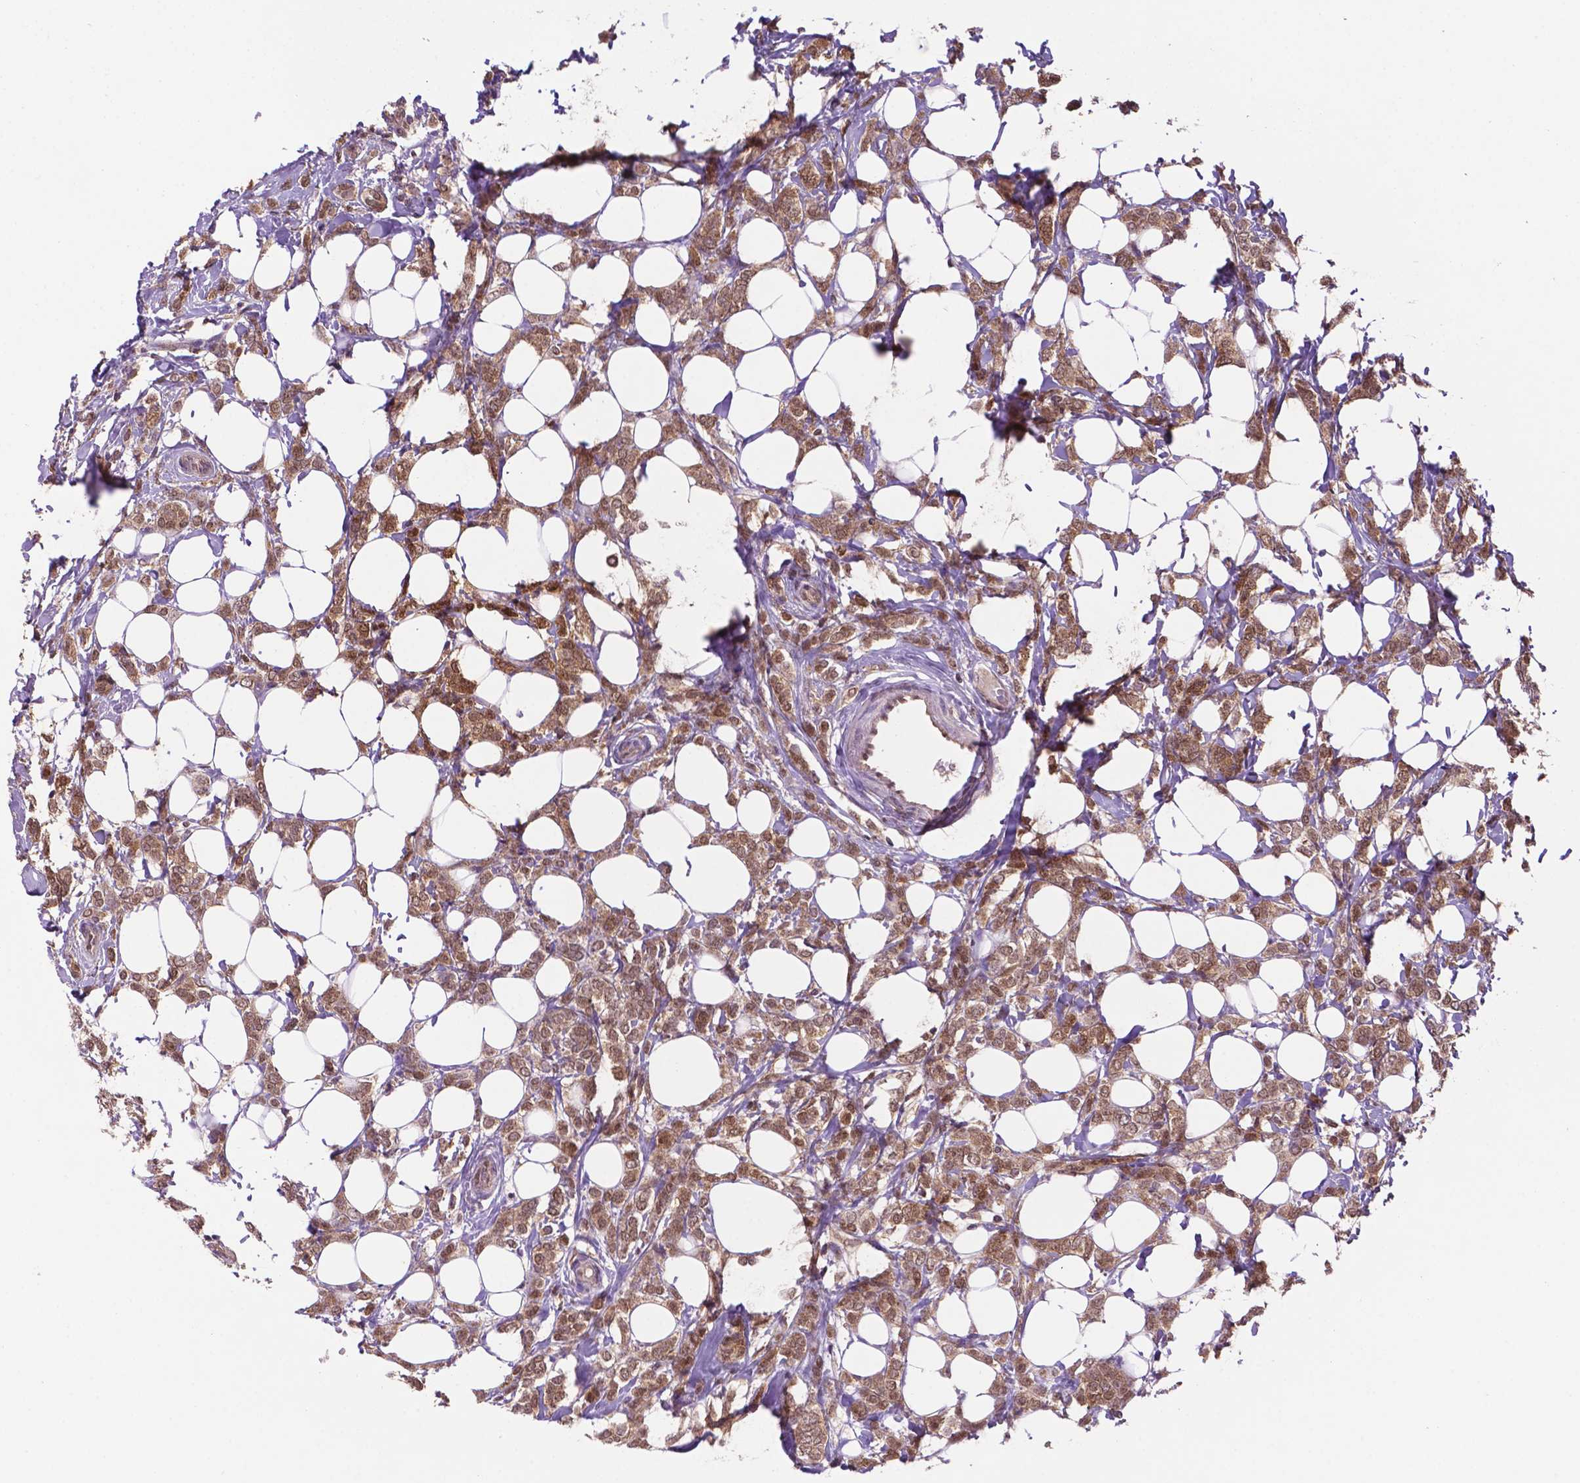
{"staining": {"intensity": "moderate", "quantity": ">75%", "location": "cytoplasmic/membranous,nuclear"}, "tissue": "breast cancer", "cell_type": "Tumor cells", "image_type": "cancer", "snomed": [{"axis": "morphology", "description": "Lobular carcinoma"}, {"axis": "topography", "description": "Breast"}], "caption": "Immunohistochemistry (IHC) photomicrograph of neoplastic tissue: breast cancer stained using IHC reveals medium levels of moderate protein expression localized specifically in the cytoplasmic/membranous and nuclear of tumor cells, appearing as a cytoplasmic/membranous and nuclear brown color.", "gene": "UBE2L6", "patient": {"sex": "female", "age": 49}}